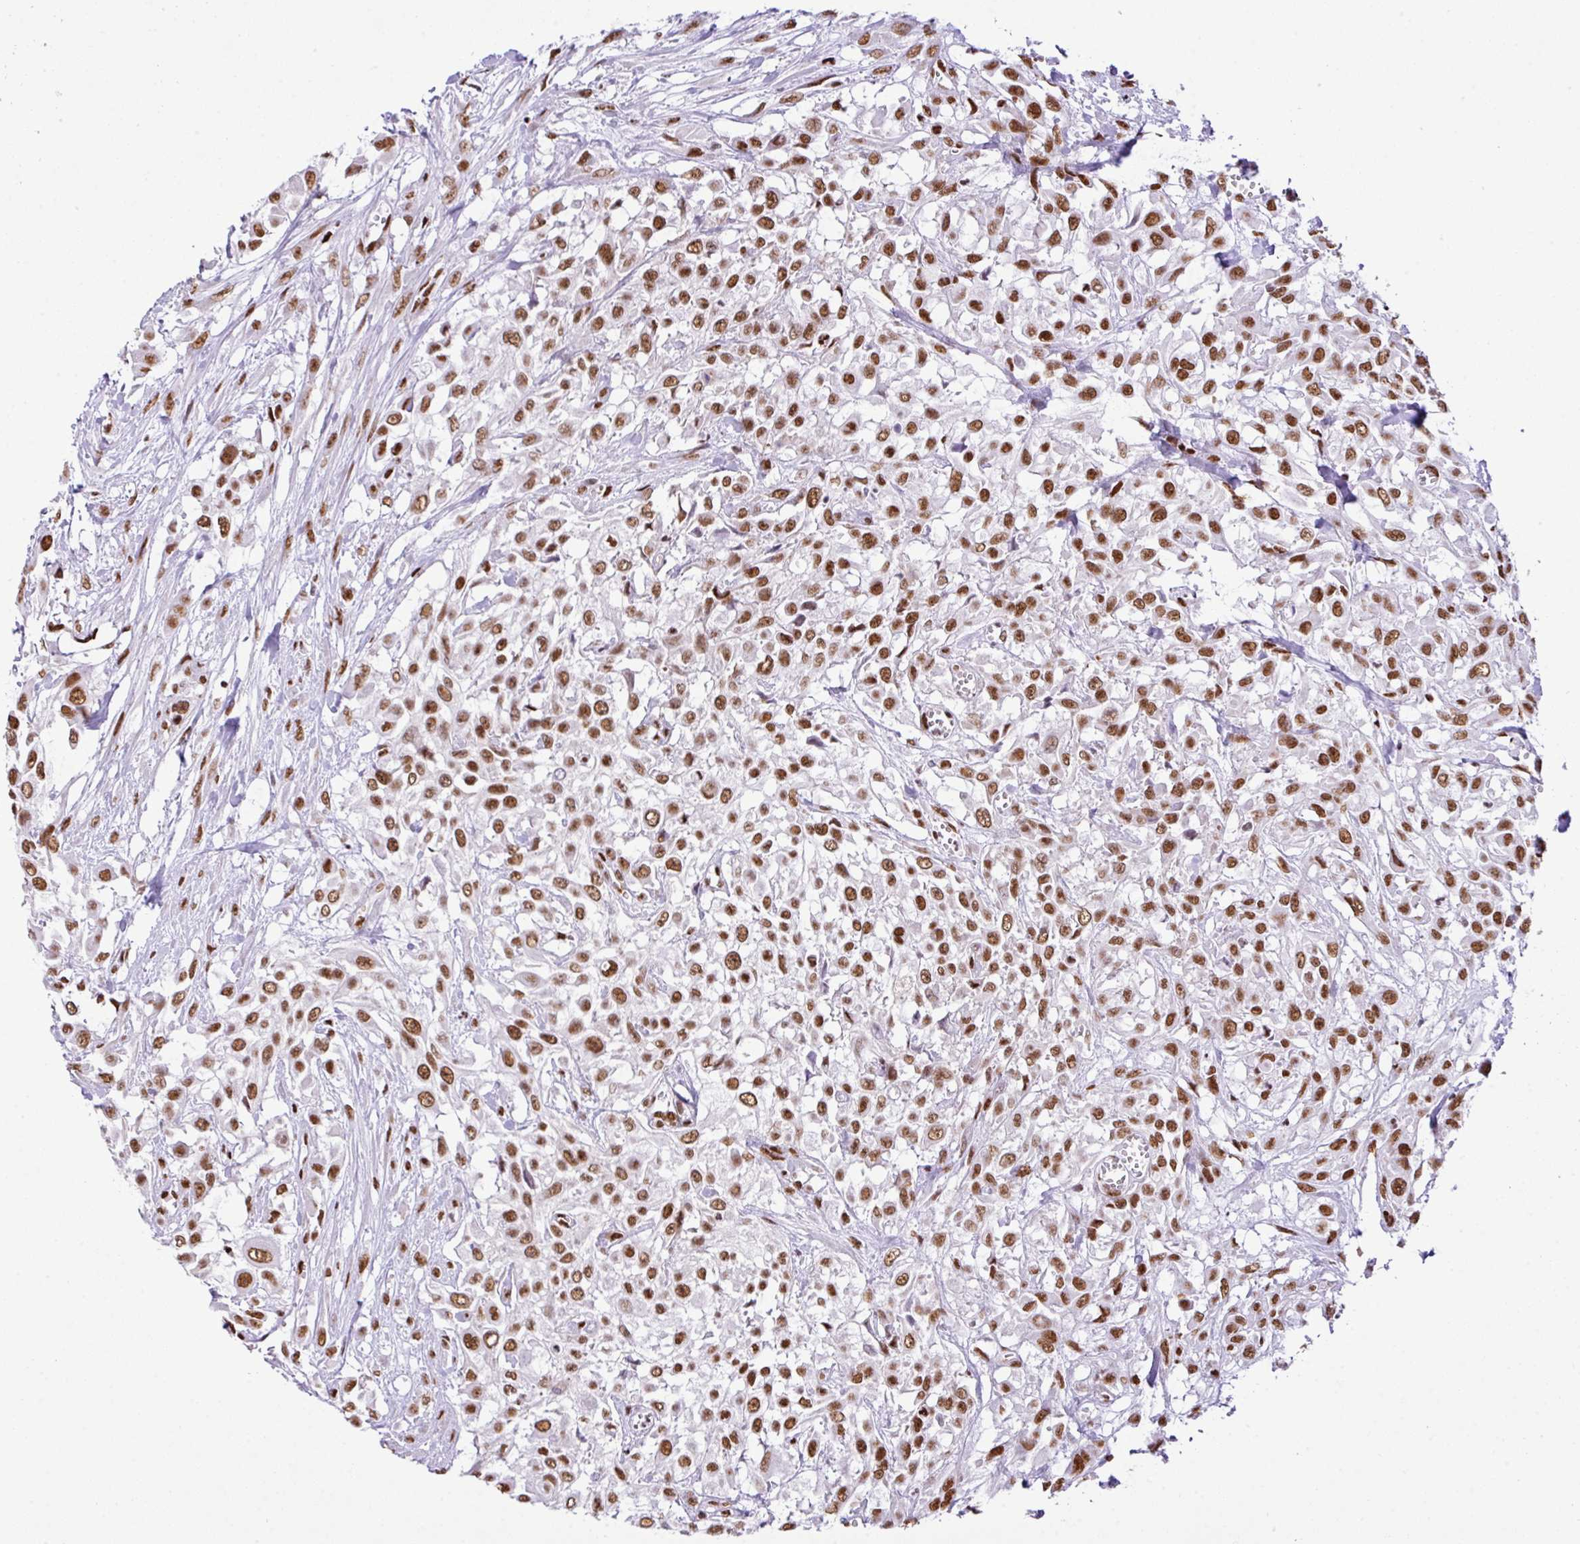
{"staining": {"intensity": "moderate", "quantity": ">75%", "location": "nuclear"}, "tissue": "urothelial cancer", "cell_type": "Tumor cells", "image_type": "cancer", "snomed": [{"axis": "morphology", "description": "Urothelial carcinoma, High grade"}, {"axis": "topography", "description": "Urinary bladder"}], "caption": "This is an image of immunohistochemistry staining of high-grade urothelial carcinoma, which shows moderate expression in the nuclear of tumor cells.", "gene": "RARG", "patient": {"sex": "male", "age": 57}}